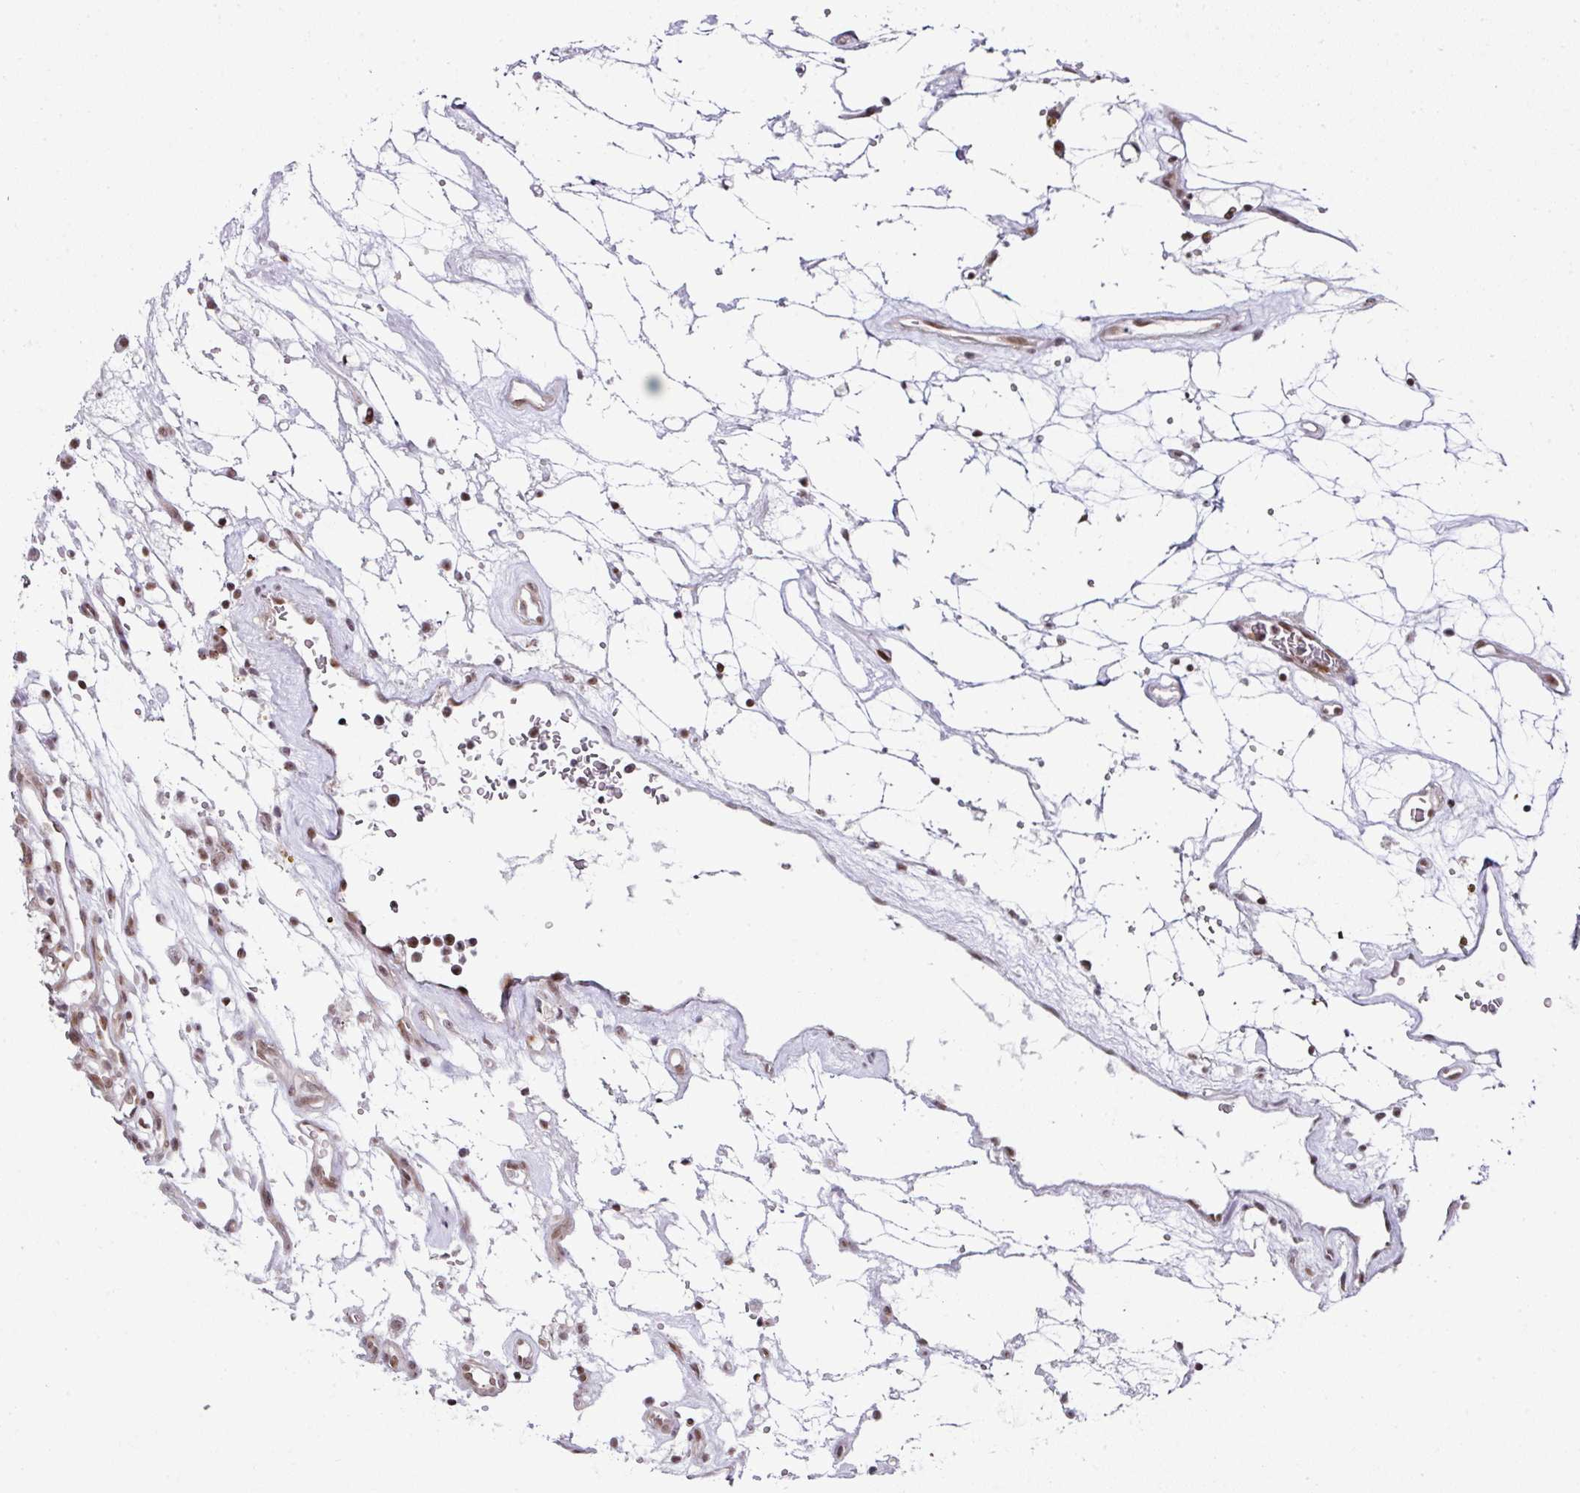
{"staining": {"intensity": "moderate", "quantity": ">75%", "location": "nuclear"}, "tissue": "renal cancer", "cell_type": "Tumor cells", "image_type": "cancer", "snomed": [{"axis": "morphology", "description": "Adenocarcinoma, NOS"}, {"axis": "topography", "description": "Kidney"}], "caption": "Human renal cancer (adenocarcinoma) stained for a protein (brown) displays moderate nuclear positive positivity in approximately >75% of tumor cells.", "gene": "NFYA", "patient": {"sex": "female", "age": 69}}